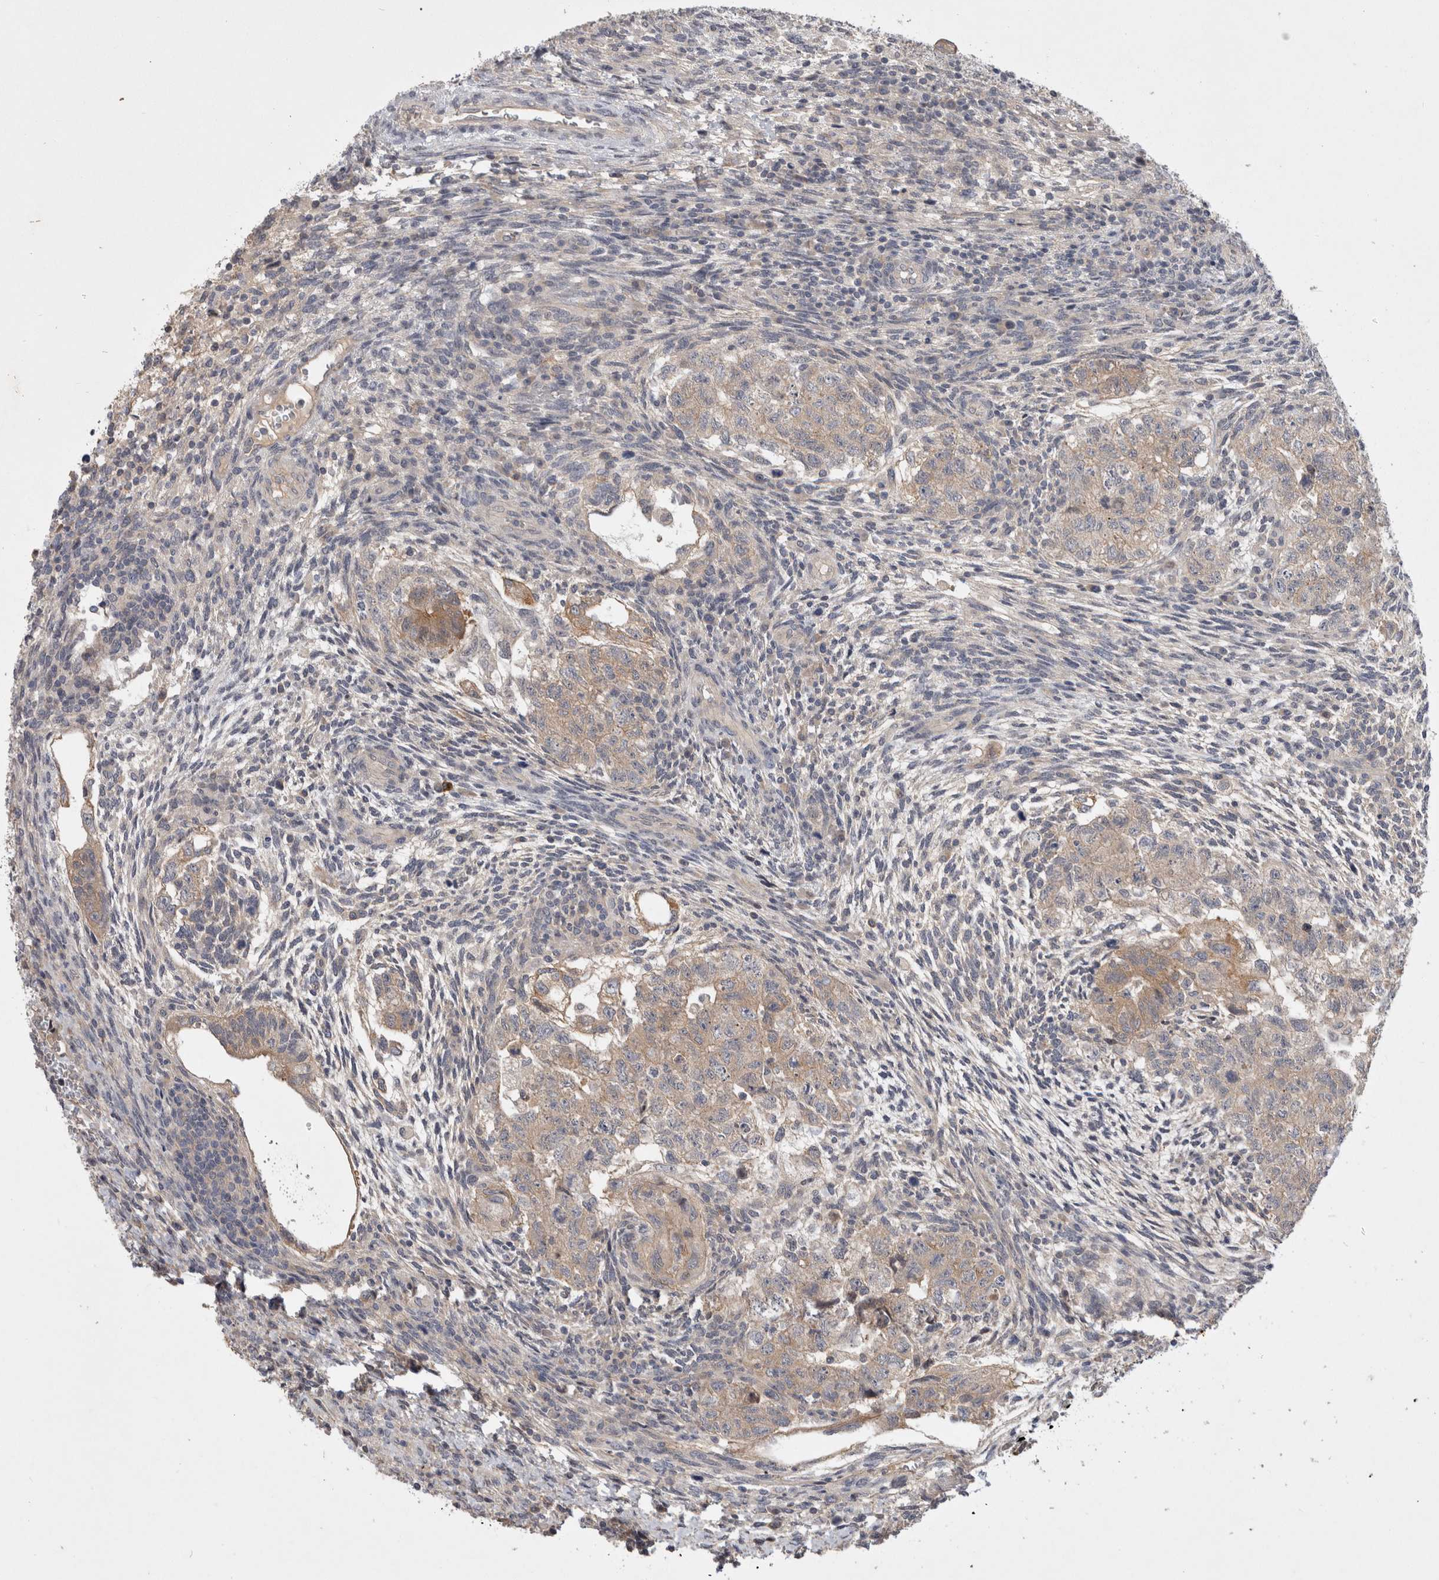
{"staining": {"intensity": "weak", "quantity": "25%-75%", "location": "cytoplasmic/membranous"}, "tissue": "testis cancer", "cell_type": "Tumor cells", "image_type": "cancer", "snomed": [{"axis": "morphology", "description": "Normal tissue, NOS"}, {"axis": "morphology", "description": "Carcinoma, Embryonal, NOS"}, {"axis": "topography", "description": "Testis"}], "caption": "Testis embryonal carcinoma stained for a protein exhibits weak cytoplasmic/membranous positivity in tumor cells. The protein of interest is shown in brown color, while the nuclei are stained blue.", "gene": "CERS3", "patient": {"sex": "male", "age": 36}}